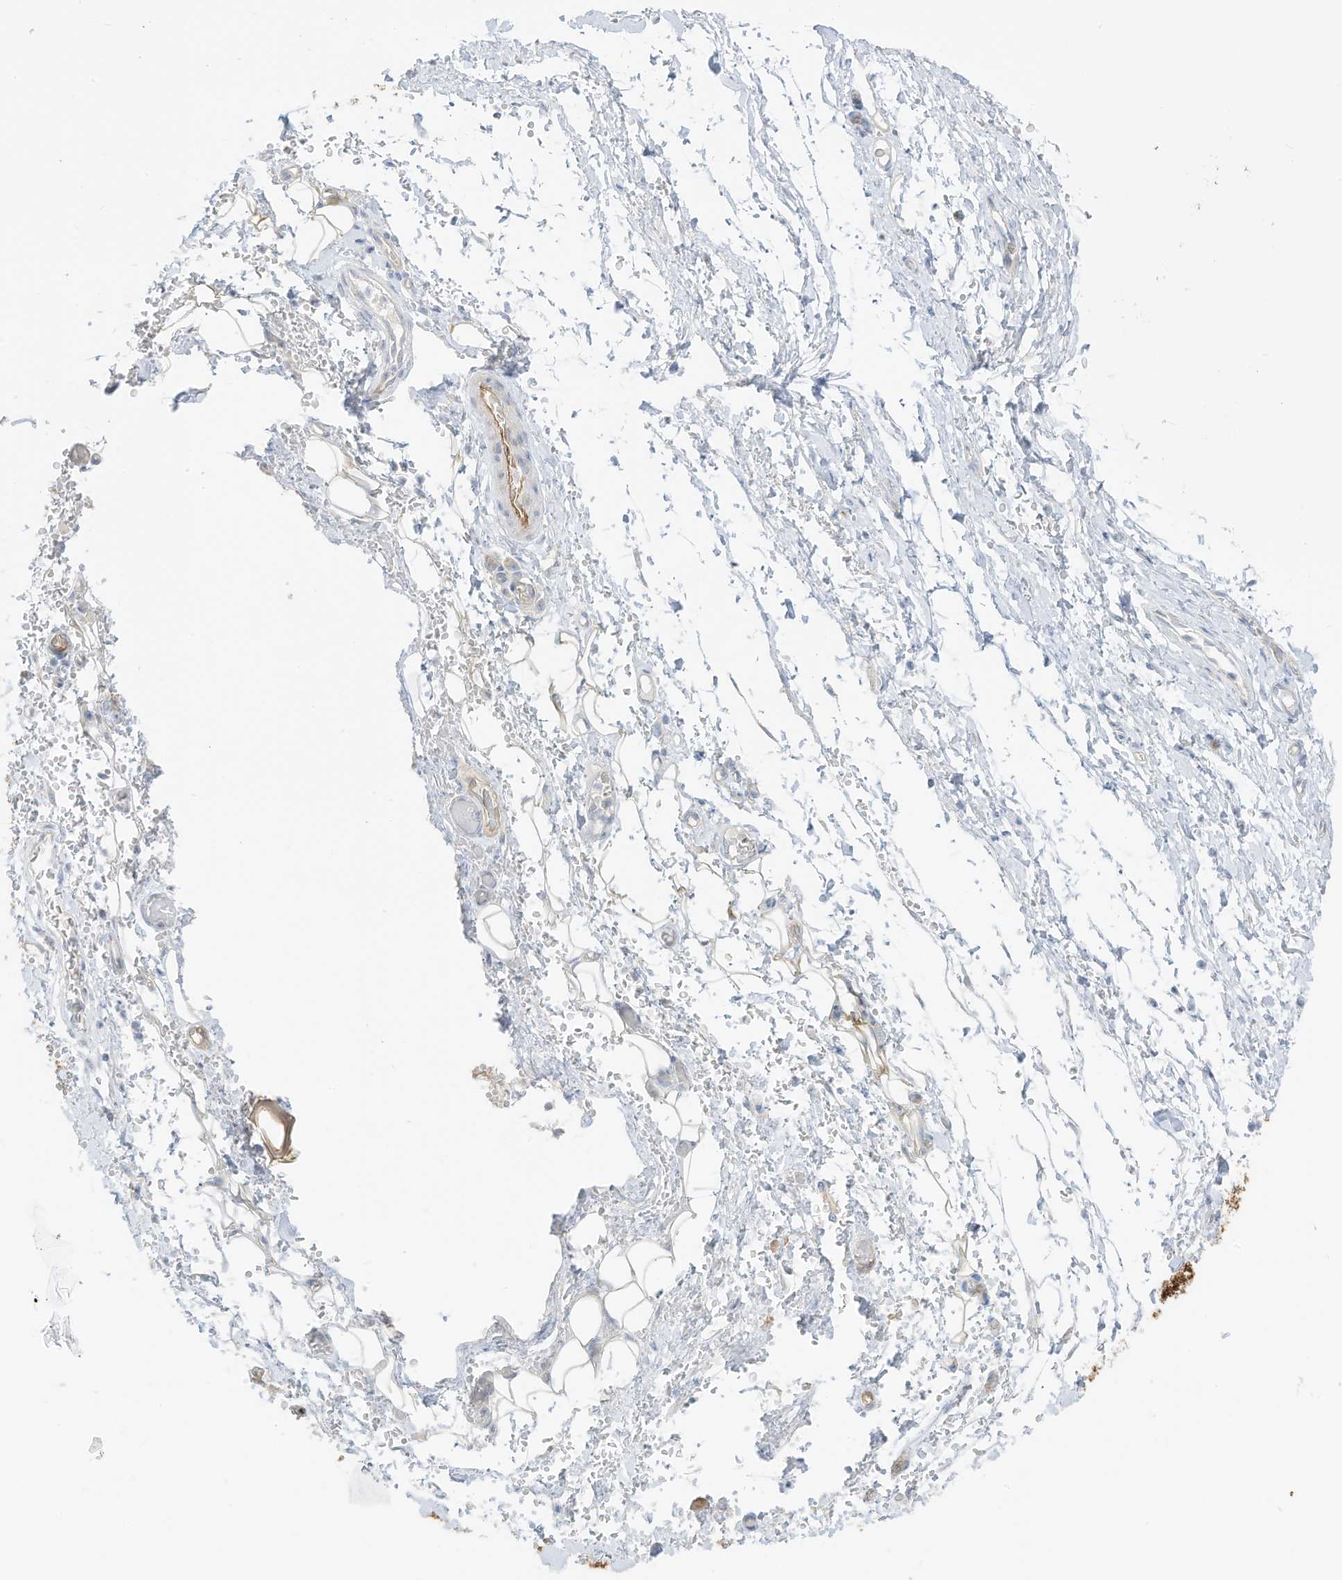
{"staining": {"intensity": "negative", "quantity": "none", "location": "none"}, "tissue": "adipose tissue", "cell_type": "Adipocytes", "image_type": "normal", "snomed": [{"axis": "morphology", "description": "Normal tissue, NOS"}, {"axis": "morphology", "description": "Adenocarcinoma, NOS"}, {"axis": "topography", "description": "Stomach, upper"}, {"axis": "topography", "description": "Peripheral nerve tissue"}], "caption": "Immunohistochemical staining of unremarkable human adipose tissue displays no significant staining in adipocytes.", "gene": "C11orf87", "patient": {"sex": "male", "age": 62}}